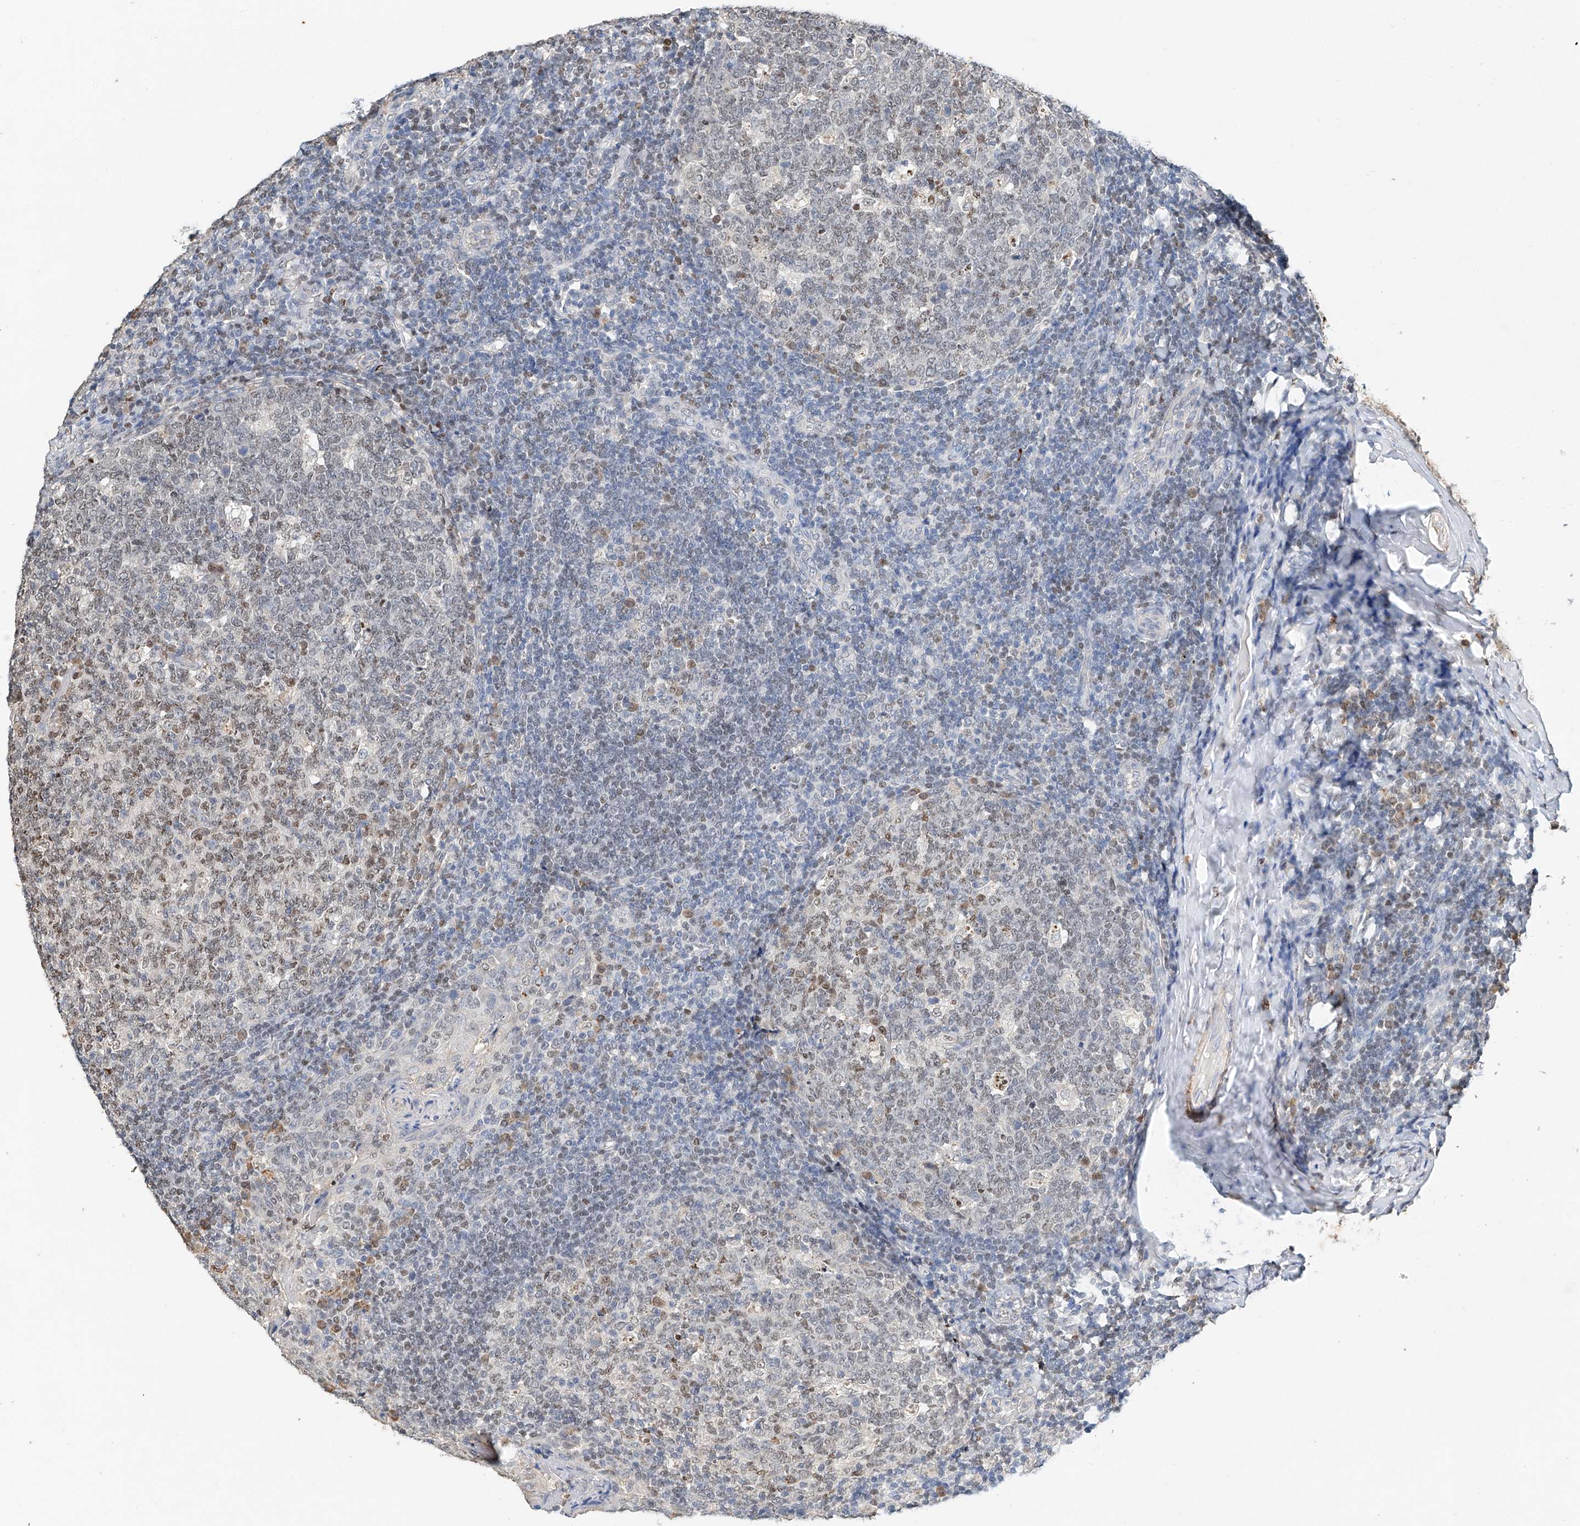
{"staining": {"intensity": "moderate", "quantity": "25%-75%", "location": "nuclear"}, "tissue": "tonsil", "cell_type": "Germinal center cells", "image_type": "normal", "snomed": [{"axis": "morphology", "description": "Normal tissue, NOS"}, {"axis": "topography", "description": "Tonsil"}], "caption": "Immunohistochemistry of benign human tonsil reveals medium levels of moderate nuclear expression in approximately 25%-75% of germinal center cells.", "gene": "CTDP1", "patient": {"sex": "female", "age": 19}}